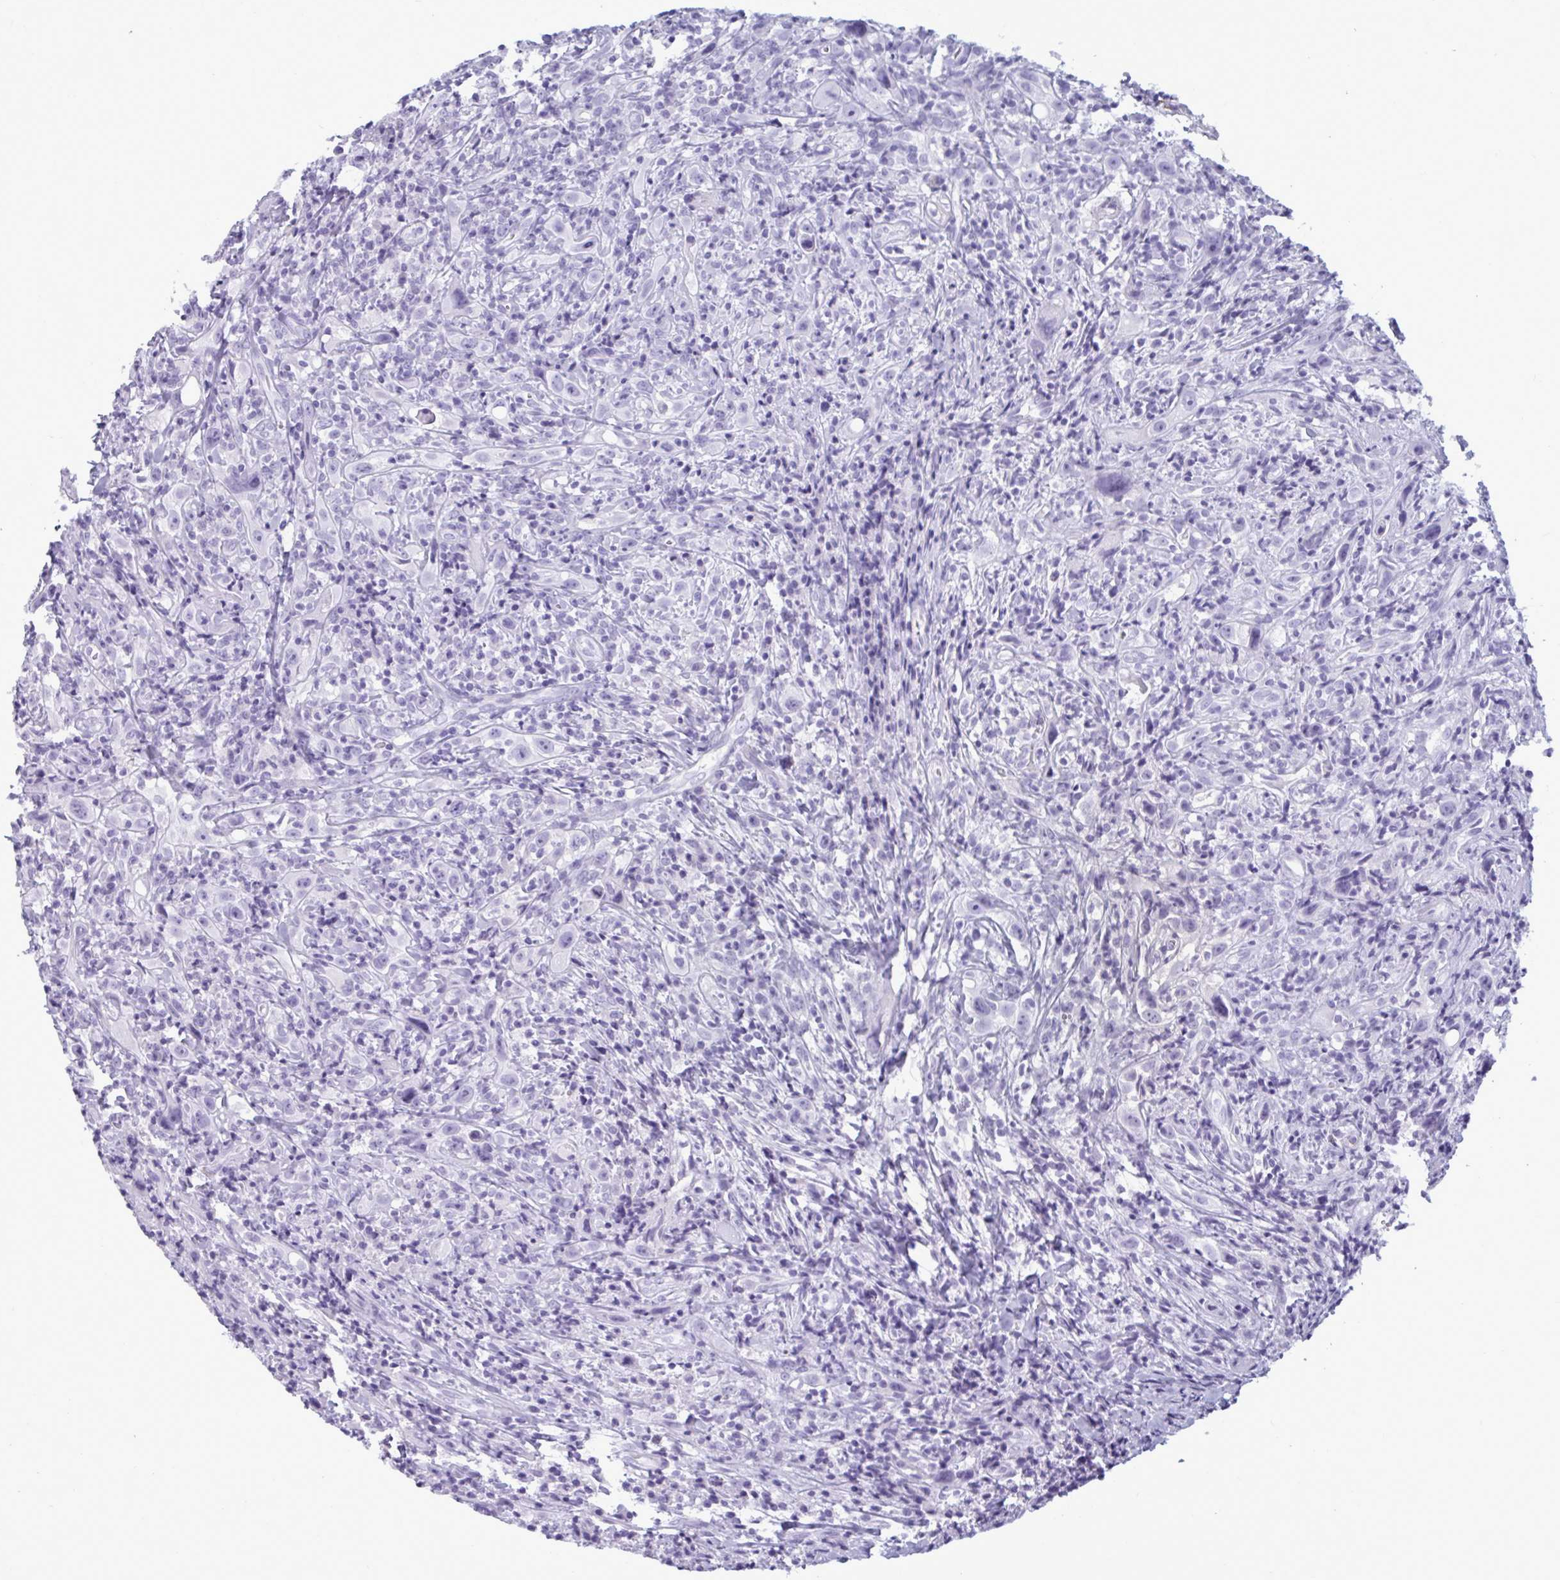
{"staining": {"intensity": "negative", "quantity": "none", "location": "none"}, "tissue": "head and neck cancer", "cell_type": "Tumor cells", "image_type": "cancer", "snomed": [{"axis": "morphology", "description": "Squamous cell carcinoma, NOS"}, {"axis": "topography", "description": "Head-Neck"}], "caption": "Histopathology image shows no significant protein positivity in tumor cells of head and neck squamous cell carcinoma.", "gene": "BBS10", "patient": {"sex": "female", "age": 95}}